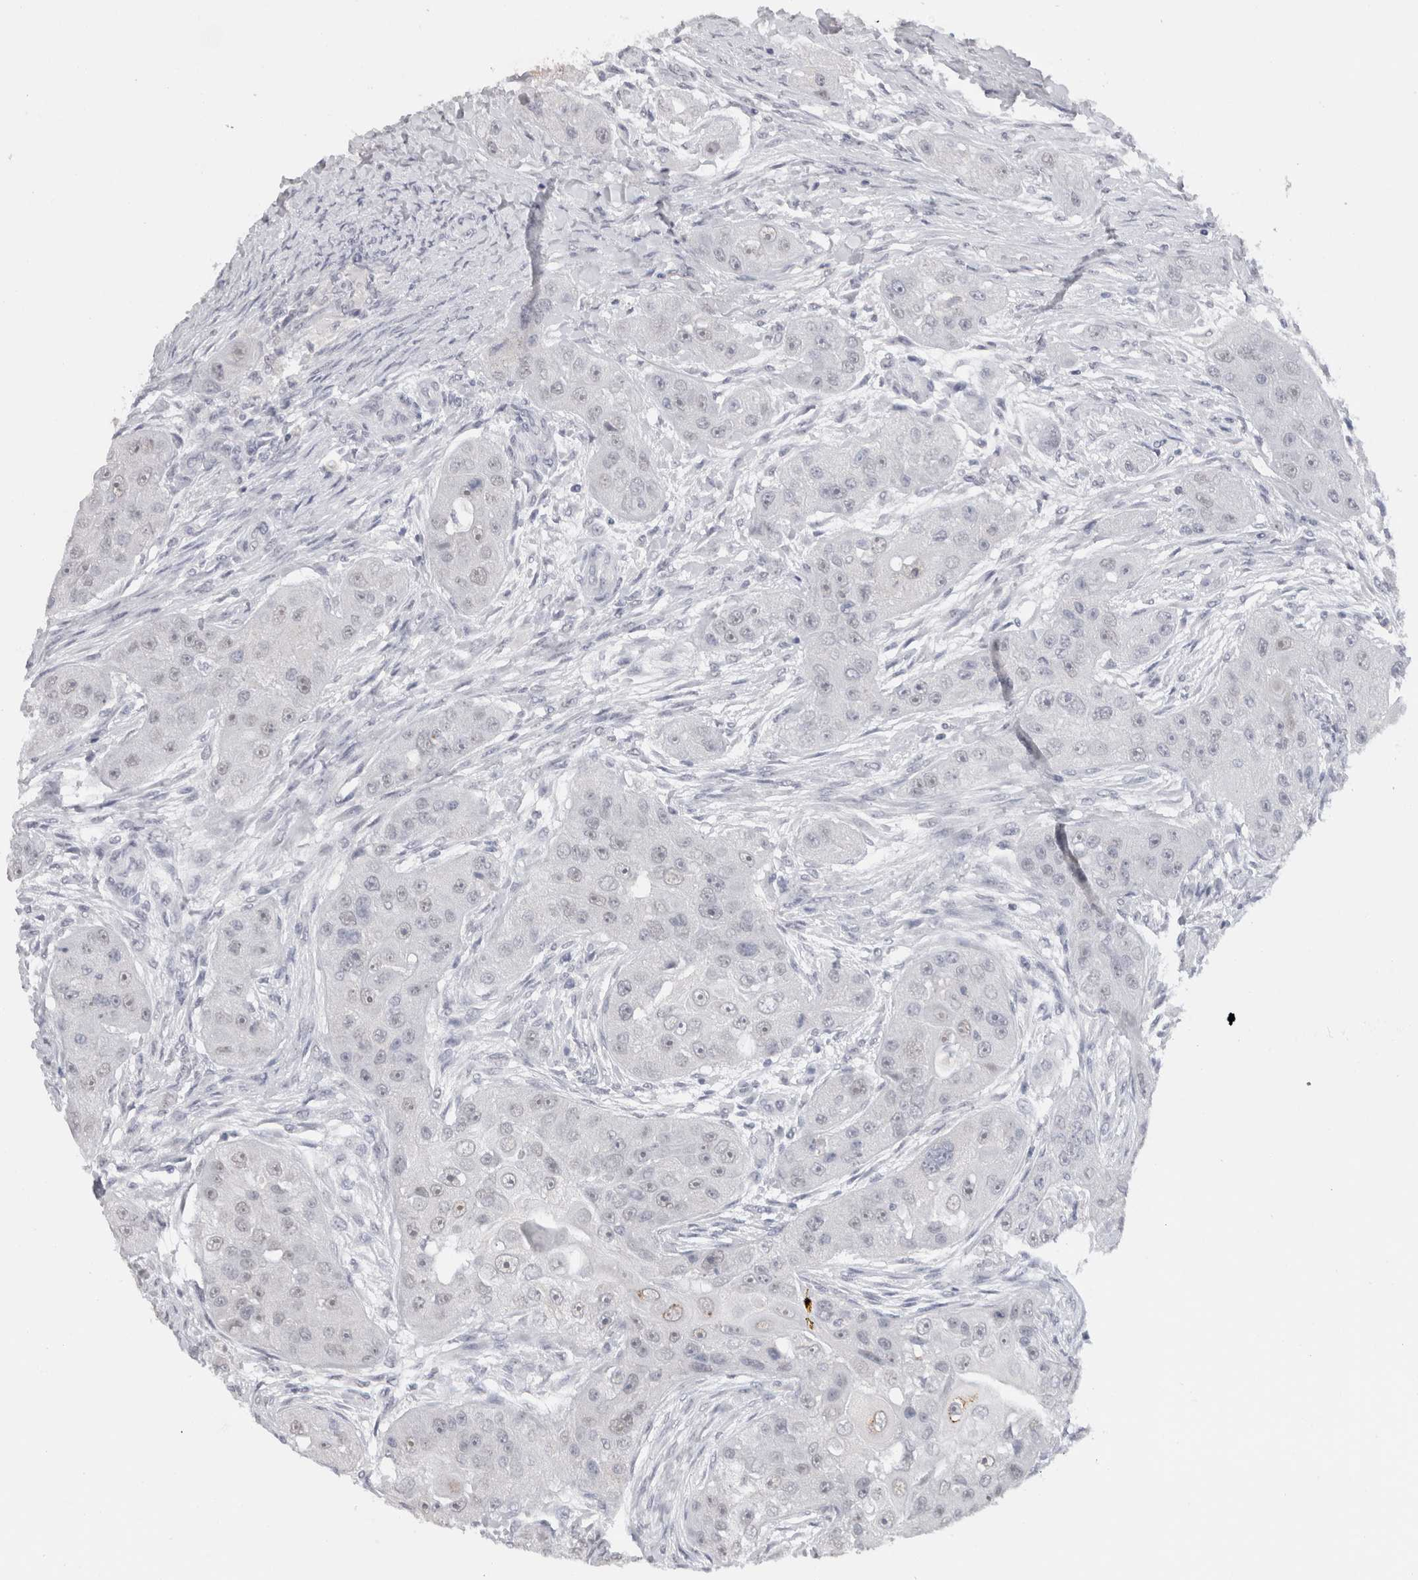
{"staining": {"intensity": "negative", "quantity": "none", "location": "none"}, "tissue": "head and neck cancer", "cell_type": "Tumor cells", "image_type": "cancer", "snomed": [{"axis": "morphology", "description": "Normal tissue, NOS"}, {"axis": "morphology", "description": "Squamous cell carcinoma, NOS"}, {"axis": "topography", "description": "Skeletal muscle"}, {"axis": "topography", "description": "Head-Neck"}], "caption": "Tumor cells show no significant positivity in squamous cell carcinoma (head and neck).", "gene": "CADM3", "patient": {"sex": "male", "age": 51}}